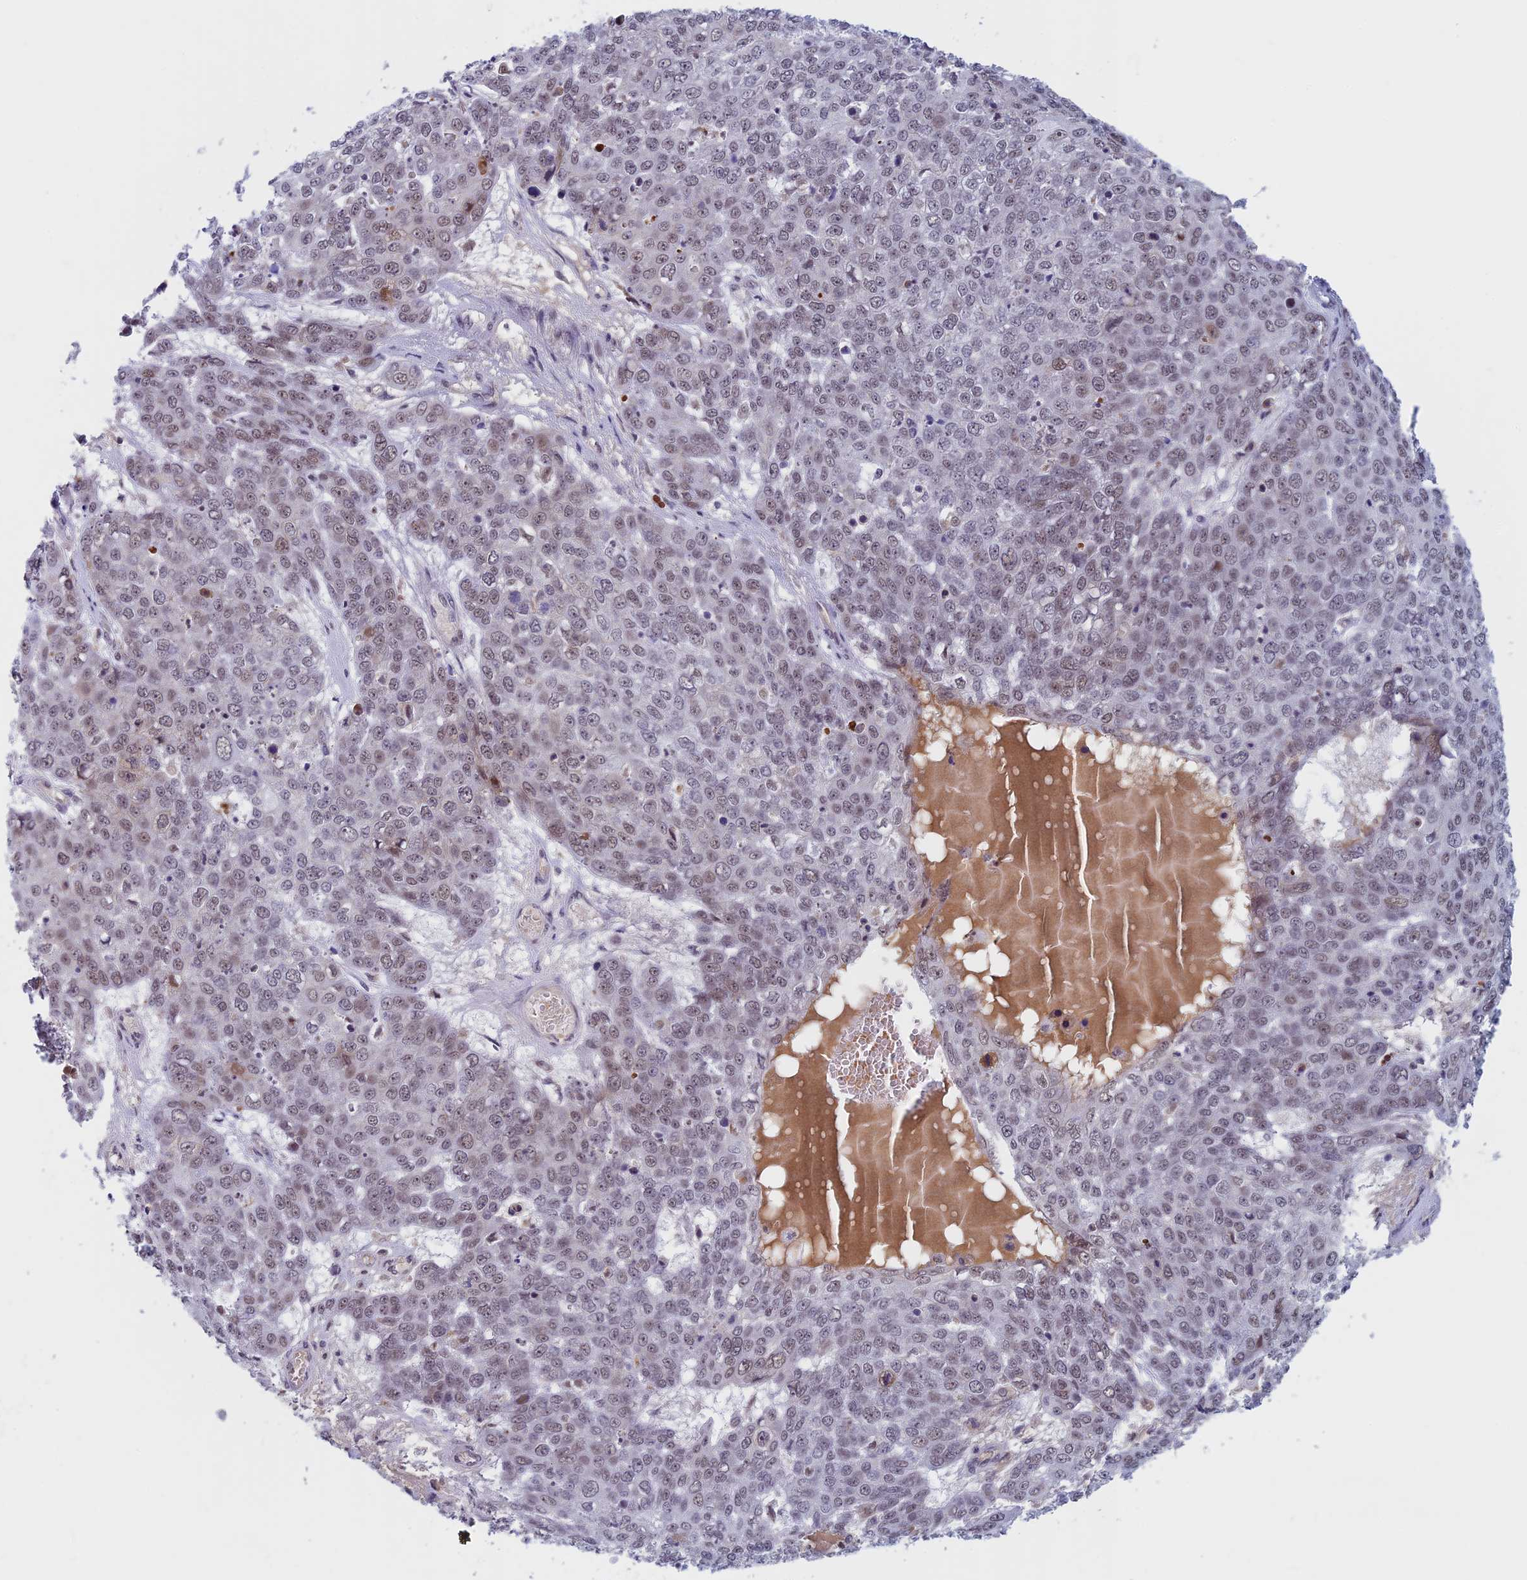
{"staining": {"intensity": "moderate", "quantity": "25%-75%", "location": "nuclear"}, "tissue": "skin cancer", "cell_type": "Tumor cells", "image_type": "cancer", "snomed": [{"axis": "morphology", "description": "Squamous cell carcinoma, NOS"}, {"axis": "topography", "description": "Skin"}], "caption": "Protein expression analysis of human skin squamous cell carcinoma reveals moderate nuclear positivity in approximately 25%-75% of tumor cells. (DAB IHC, brown staining for protein, blue staining for nuclei).", "gene": "ASH2L", "patient": {"sex": "male", "age": 71}}